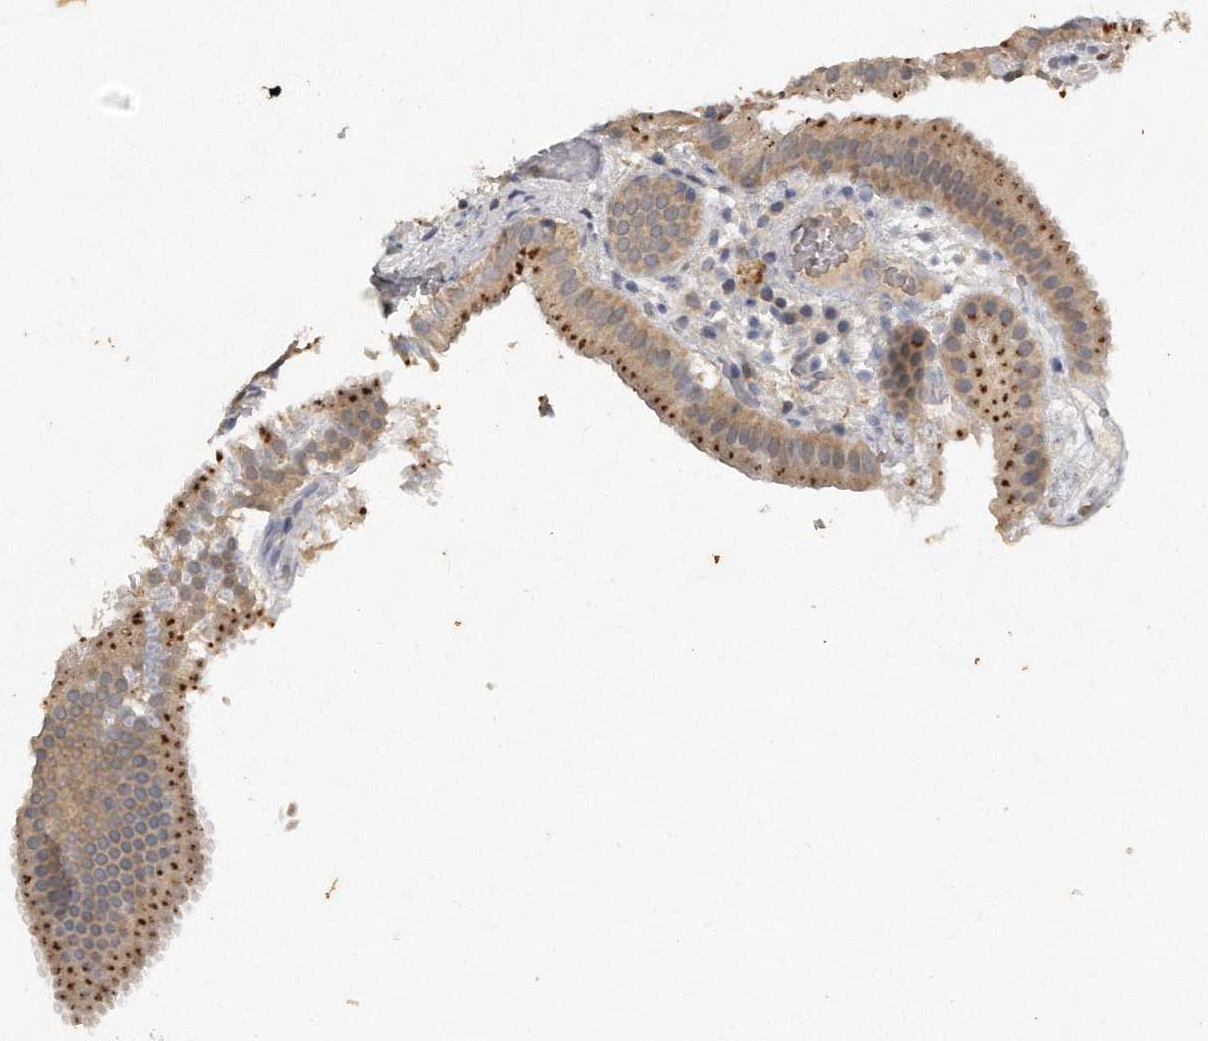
{"staining": {"intensity": "moderate", "quantity": ">75%", "location": "cytoplasmic/membranous"}, "tissue": "gallbladder", "cell_type": "Glandular cells", "image_type": "normal", "snomed": [{"axis": "morphology", "description": "Normal tissue, NOS"}, {"axis": "topography", "description": "Gallbladder"}], "caption": "Moderate cytoplasmic/membranous positivity is seen in about >75% of glandular cells in benign gallbladder.", "gene": "CAMK1", "patient": {"sex": "female", "age": 30}}